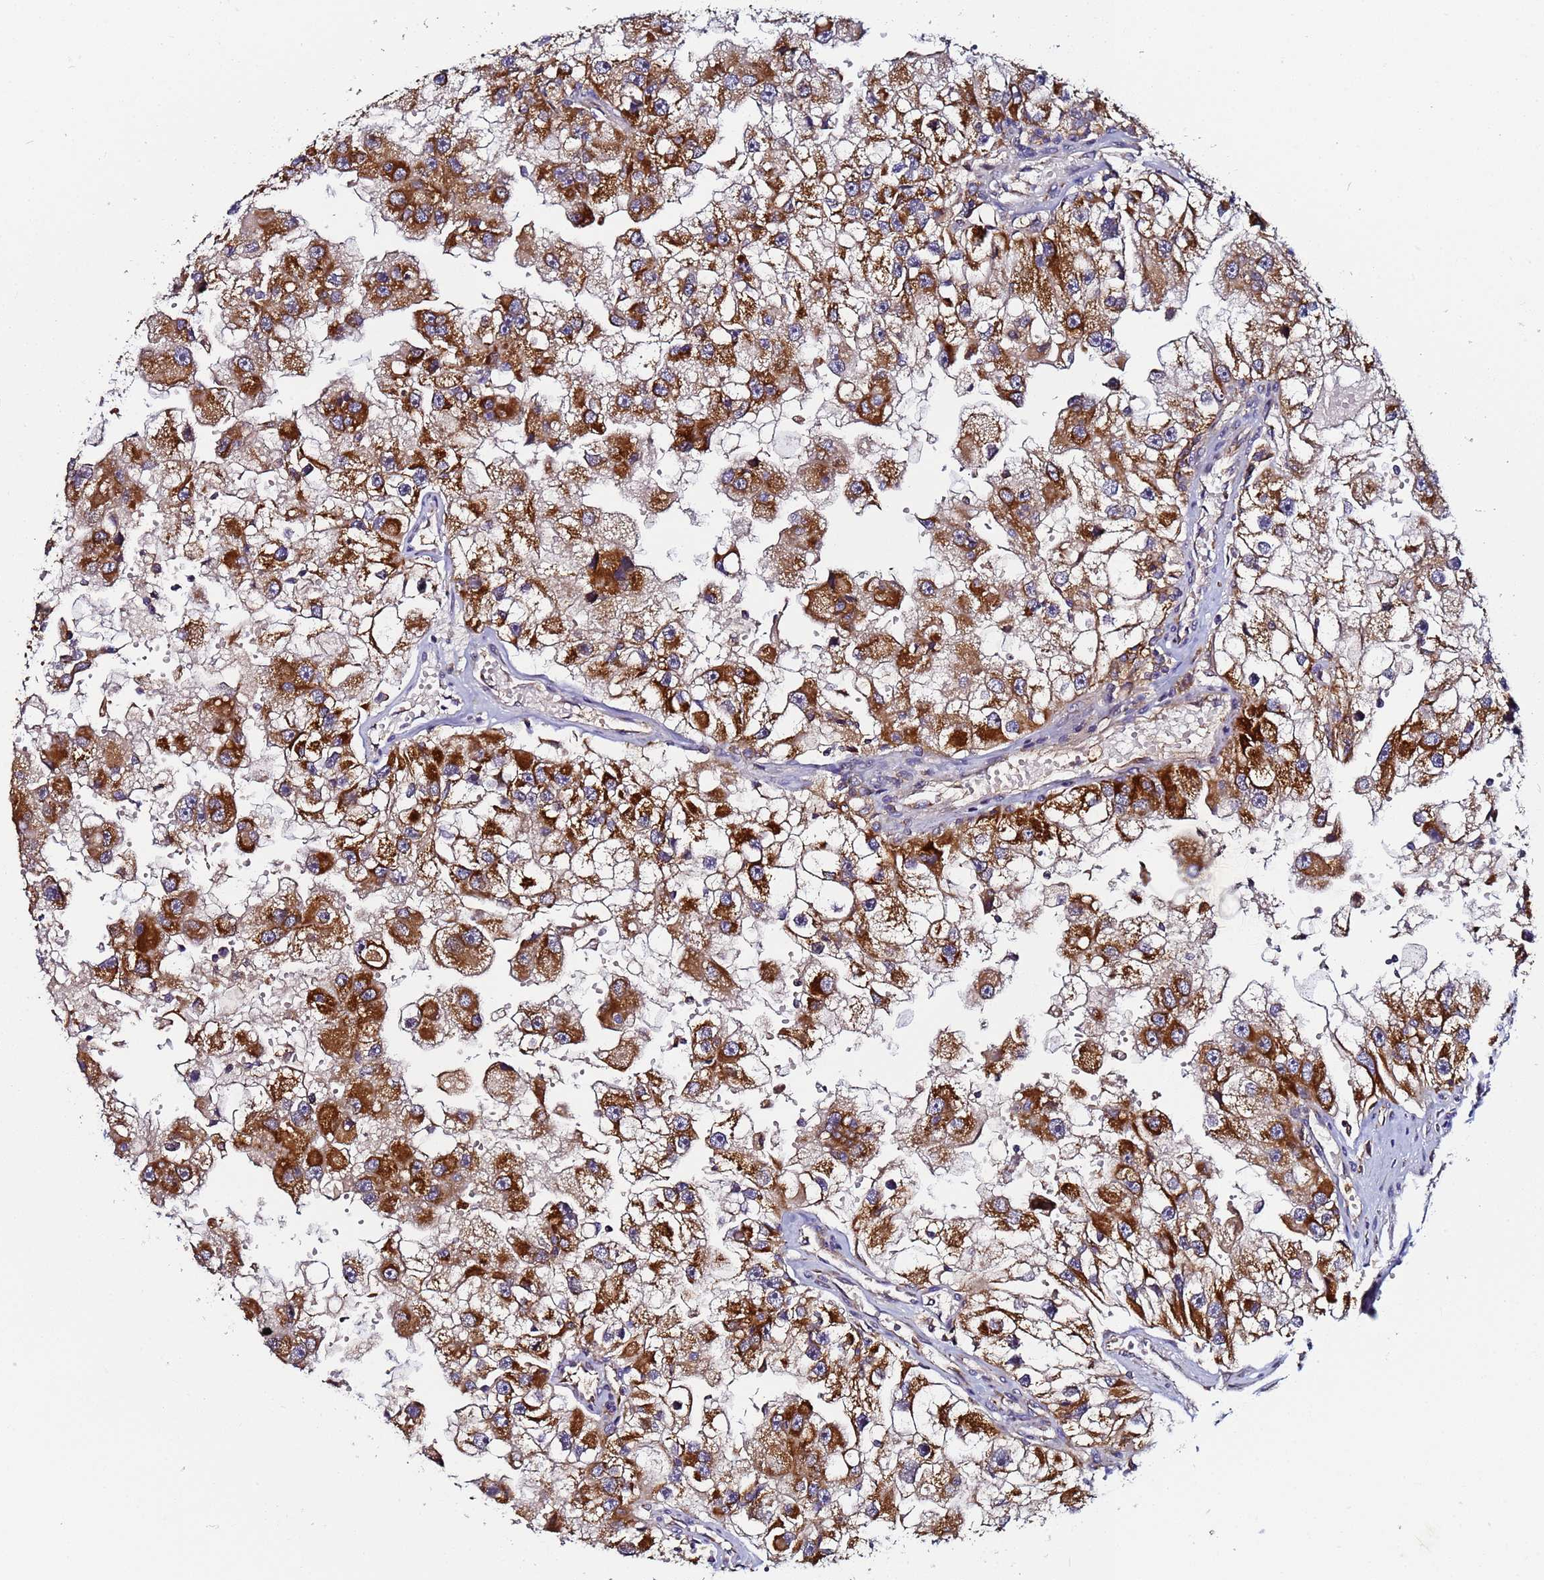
{"staining": {"intensity": "strong", "quantity": ">75%", "location": "cytoplasmic/membranous"}, "tissue": "renal cancer", "cell_type": "Tumor cells", "image_type": "cancer", "snomed": [{"axis": "morphology", "description": "Adenocarcinoma, NOS"}, {"axis": "topography", "description": "Kidney"}], "caption": "Renal cancer tissue reveals strong cytoplasmic/membranous staining in about >75% of tumor cells, visualized by immunohistochemistry.", "gene": "CCDC127", "patient": {"sex": "male", "age": 63}}